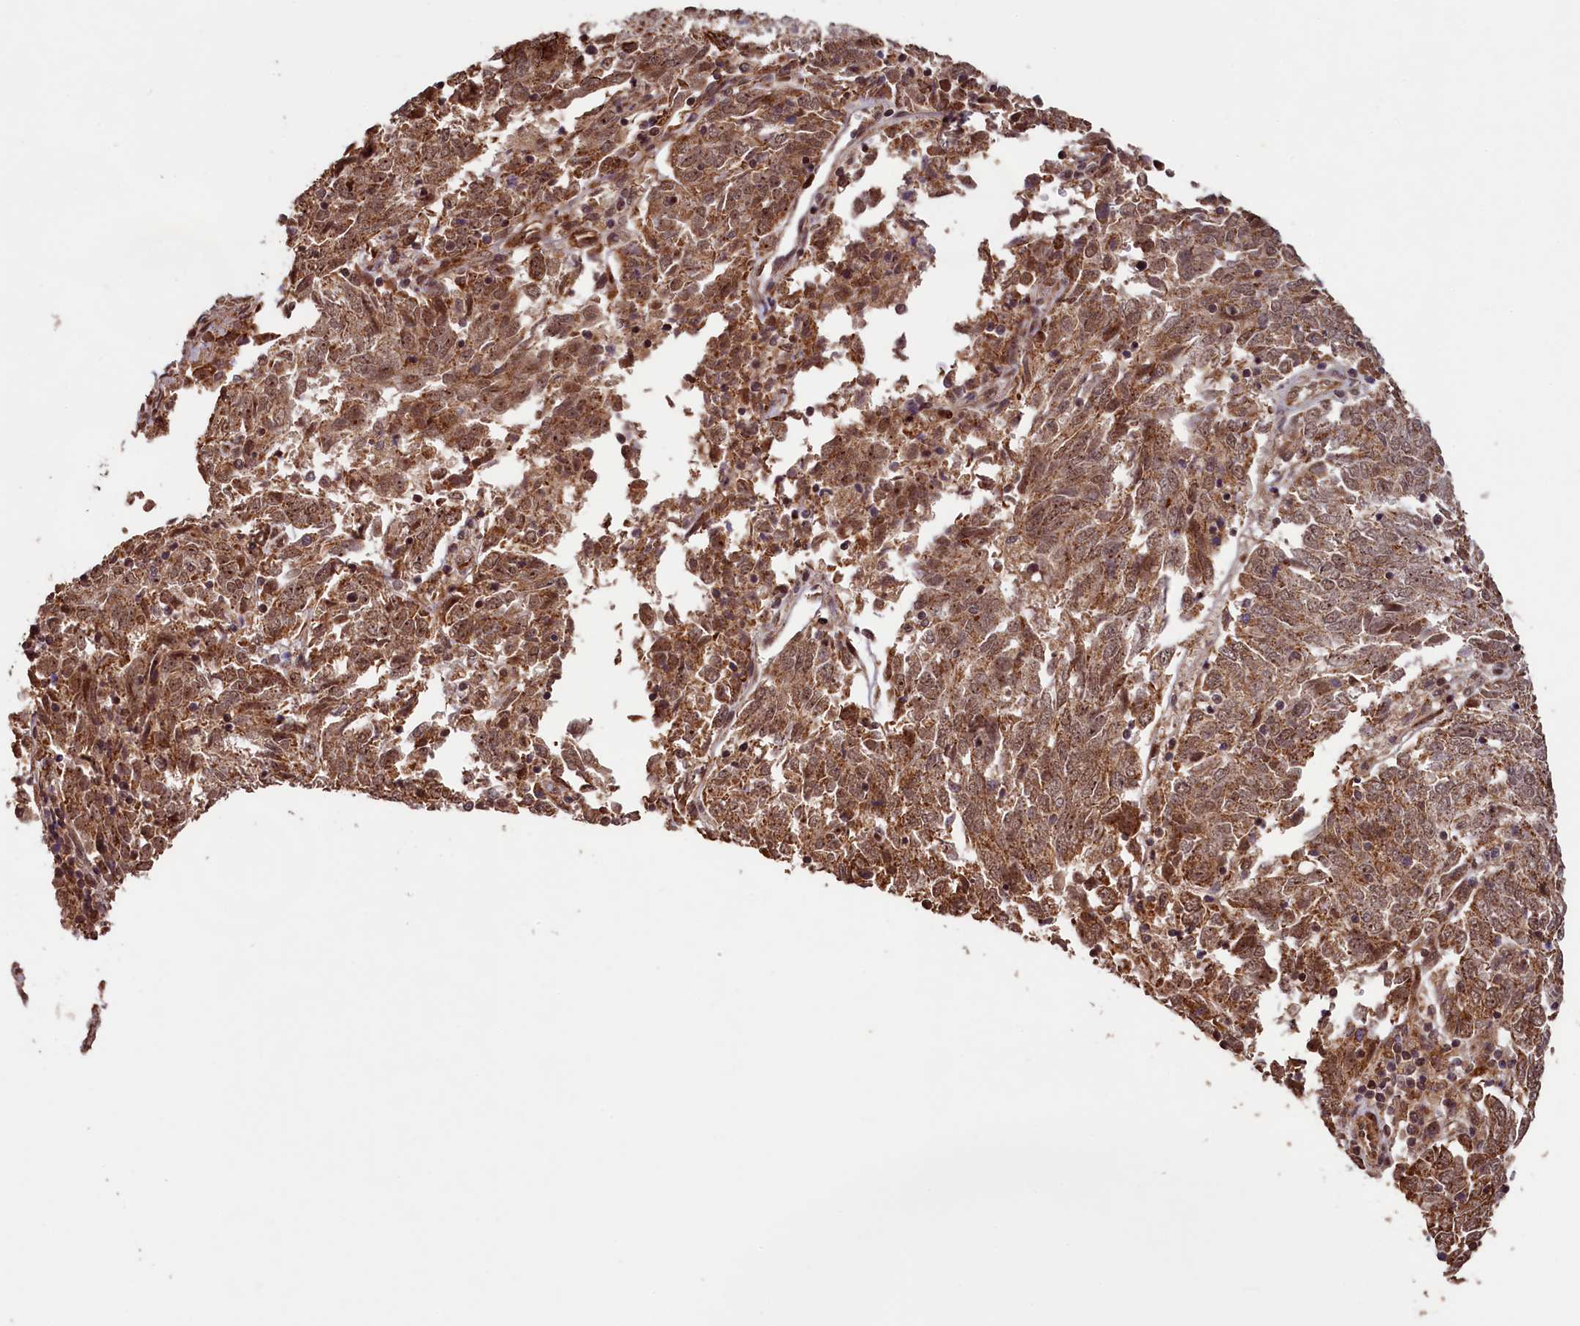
{"staining": {"intensity": "moderate", "quantity": ">75%", "location": "cytoplasmic/membranous,nuclear"}, "tissue": "endometrial cancer", "cell_type": "Tumor cells", "image_type": "cancer", "snomed": [{"axis": "morphology", "description": "Adenocarcinoma, NOS"}, {"axis": "topography", "description": "Endometrium"}], "caption": "Moderate cytoplasmic/membranous and nuclear positivity for a protein is appreciated in about >75% of tumor cells of endometrial adenocarcinoma using immunohistochemistry (IHC).", "gene": "SHPRH", "patient": {"sex": "female", "age": 80}}